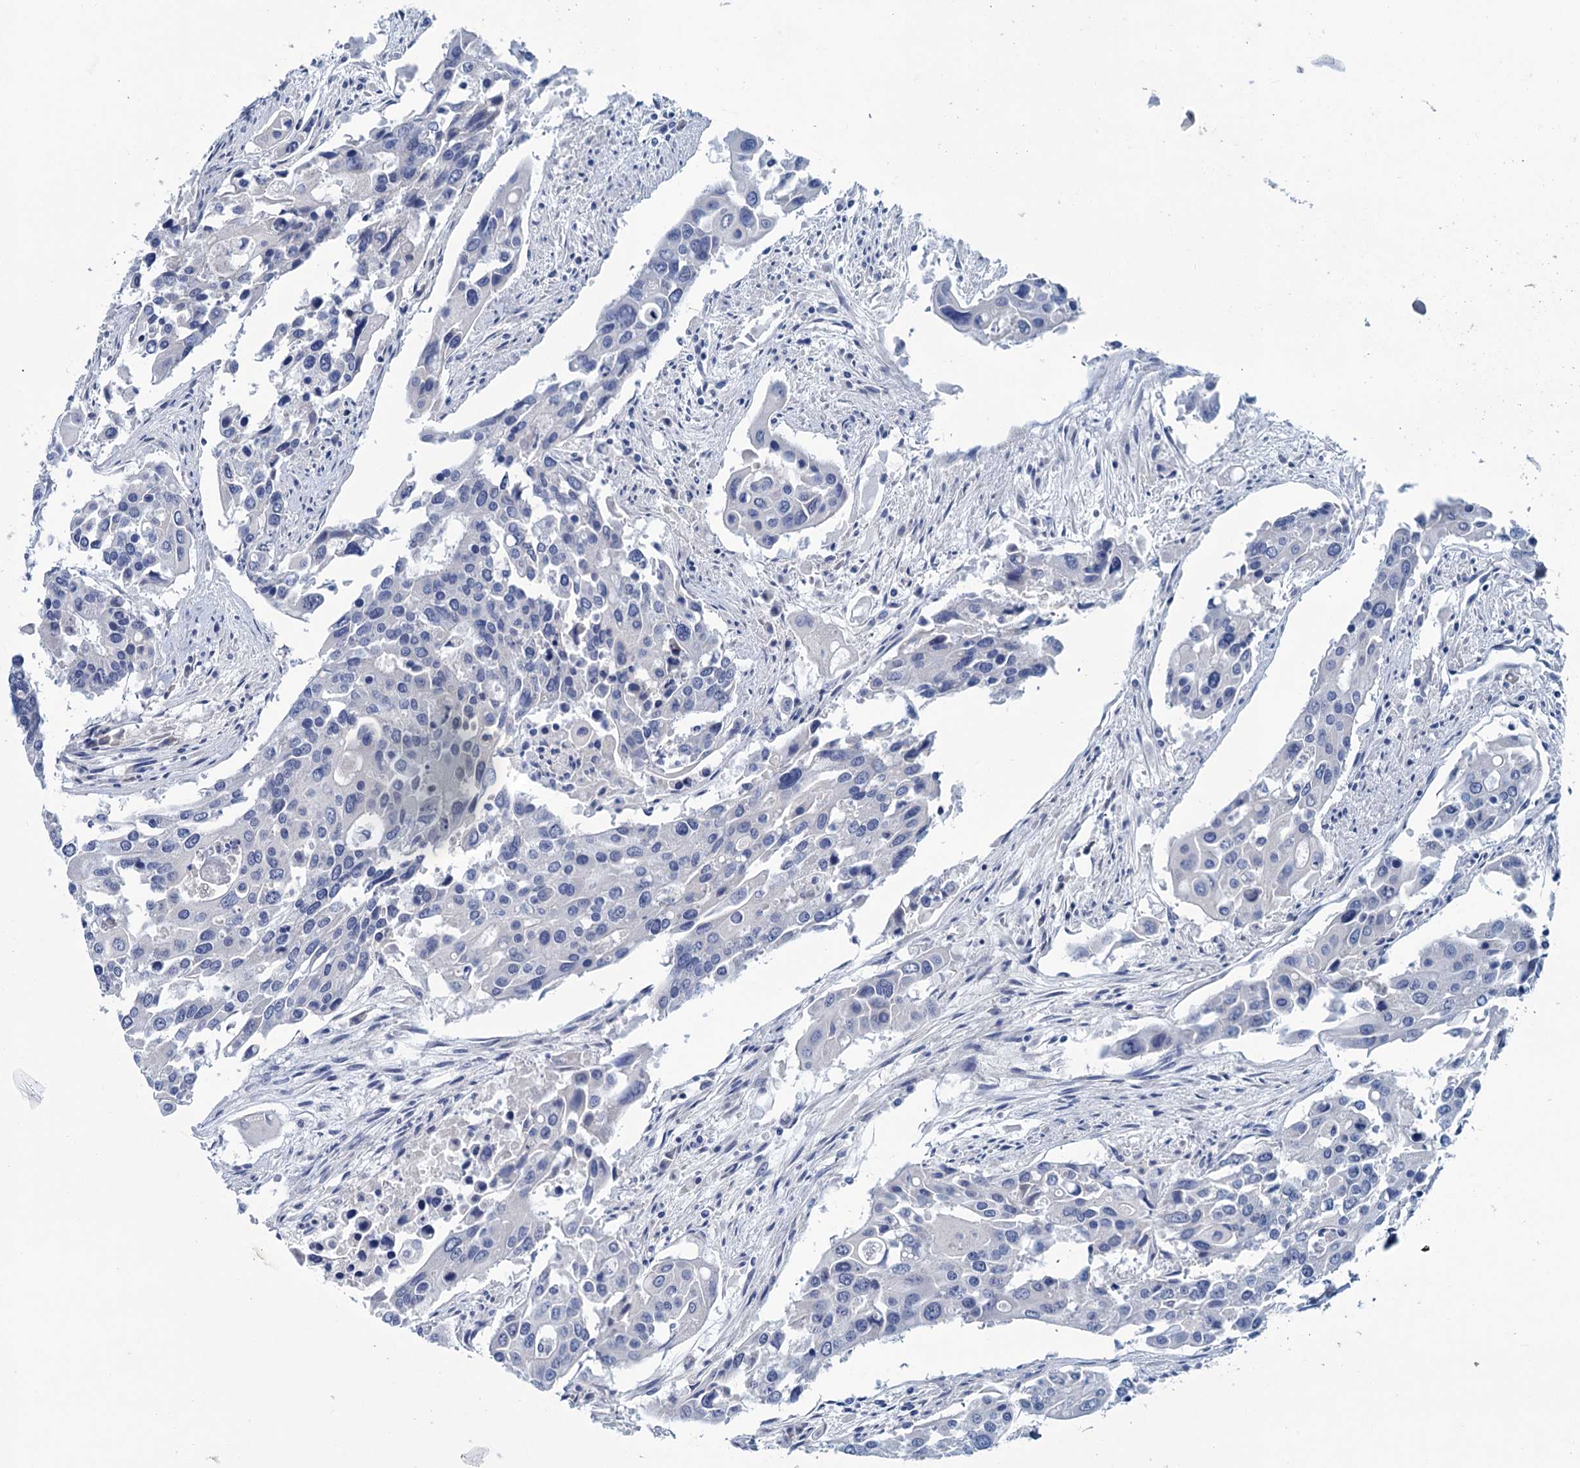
{"staining": {"intensity": "negative", "quantity": "none", "location": "none"}, "tissue": "colorectal cancer", "cell_type": "Tumor cells", "image_type": "cancer", "snomed": [{"axis": "morphology", "description": "Adenocarcinoma, NOS"}, {"axis": "topography", "description": "Colon"}], "caption": "Immunohistochemical staining of human colorectal cancer reveals no significant positivity in tumor cells.", "gene": "MYOZ3", "patient": {"sex": "male", "age": 77}}